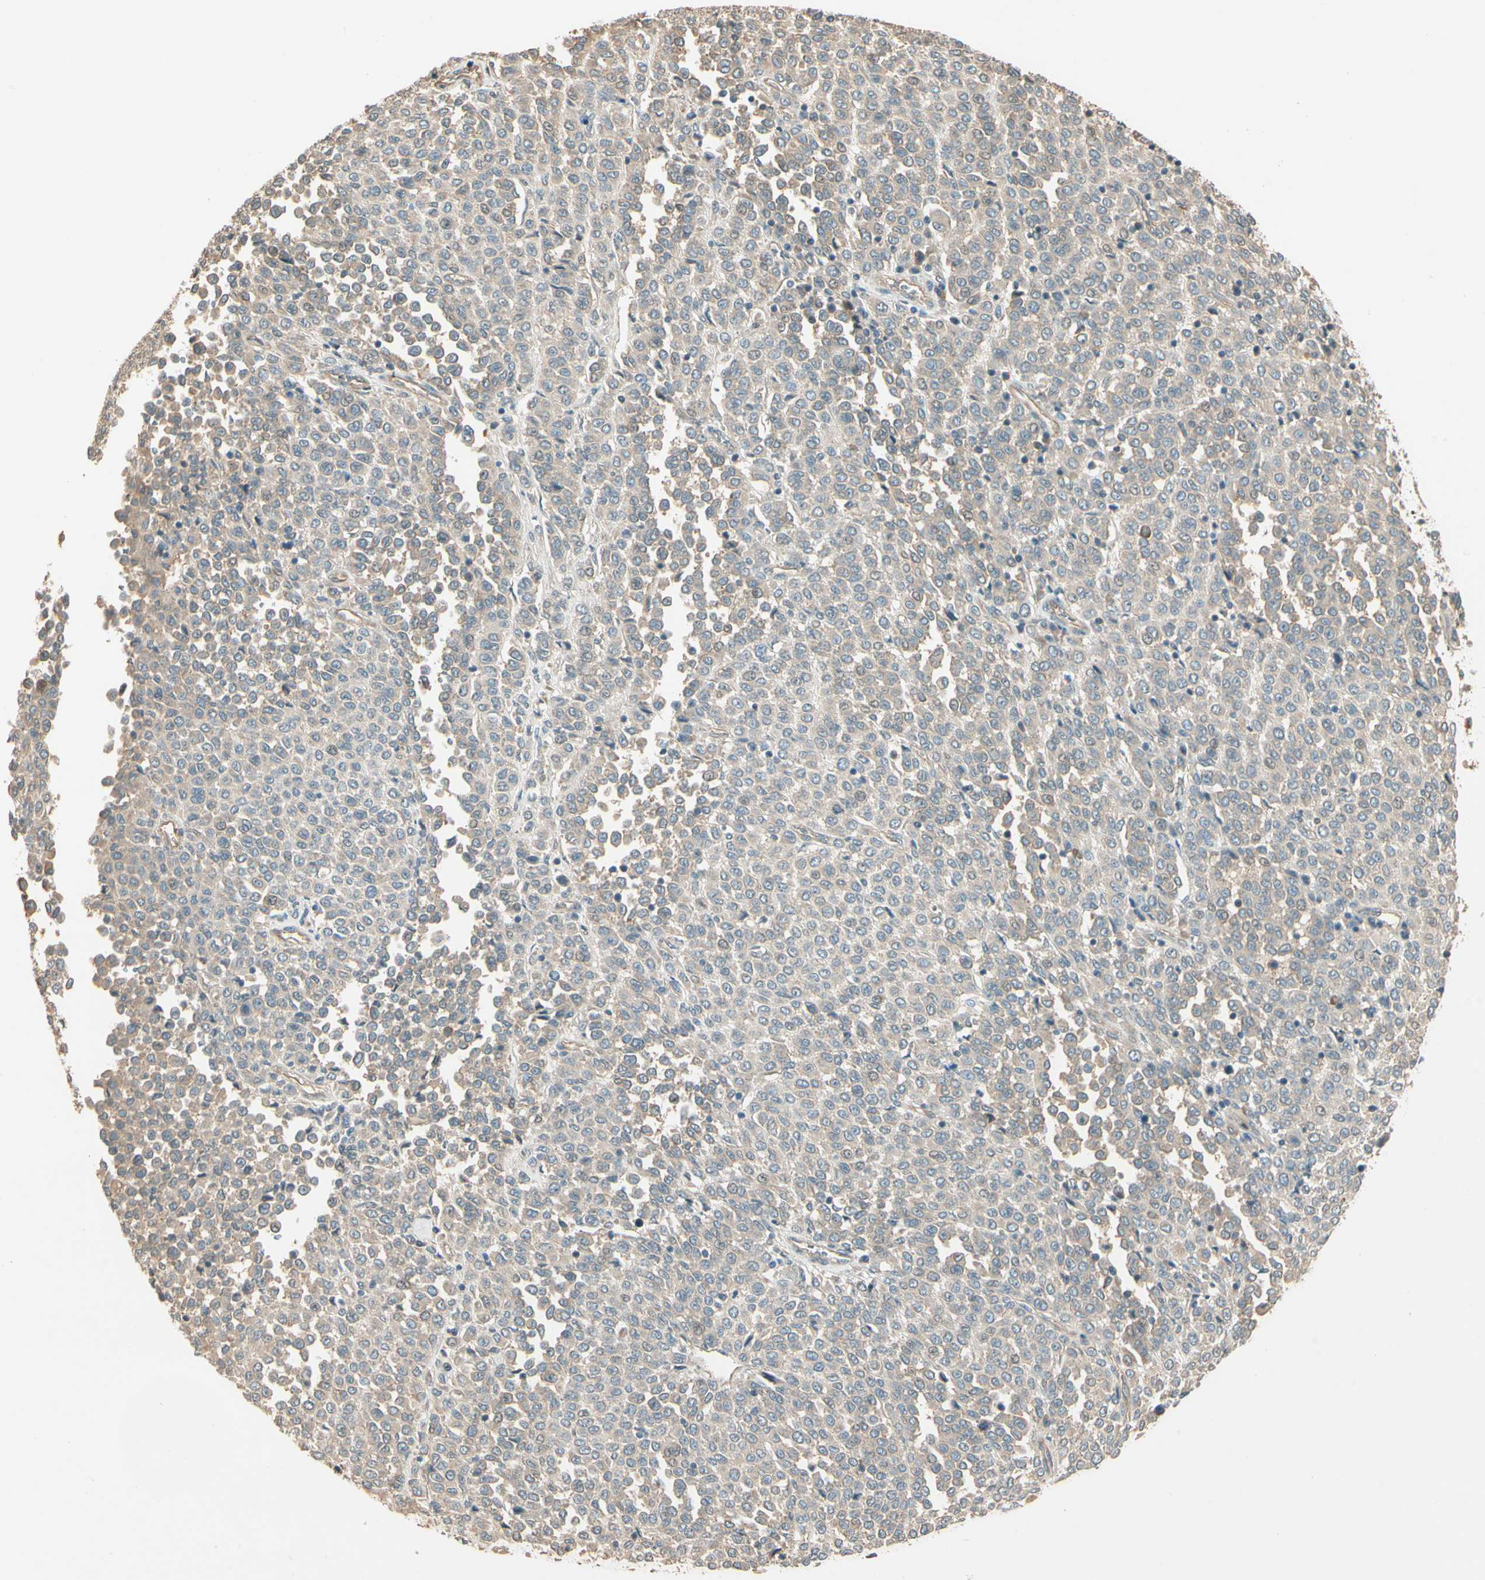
{"staining": {"intensity": "weak", "quantity": ">75%", "location": "cytoplasmic/membranous"}, "tissue": "melanoma", "cell_type": "Tumor cells", "image_type": "cancer", "snomed": [{"axis": "morphology", "description": "Malignant melanoma, Metastatic site"}, {"axis": "topography", "description": "Pancreas"}], "caption": "Protein expression analysis of malignant melanoma (metastatic site) shows weak cytoplasmic/membranous staining in approximately >75% of tumor cells.", "gene": "TNFRSF21", "patient": {"sex": "female", "age": 30}}